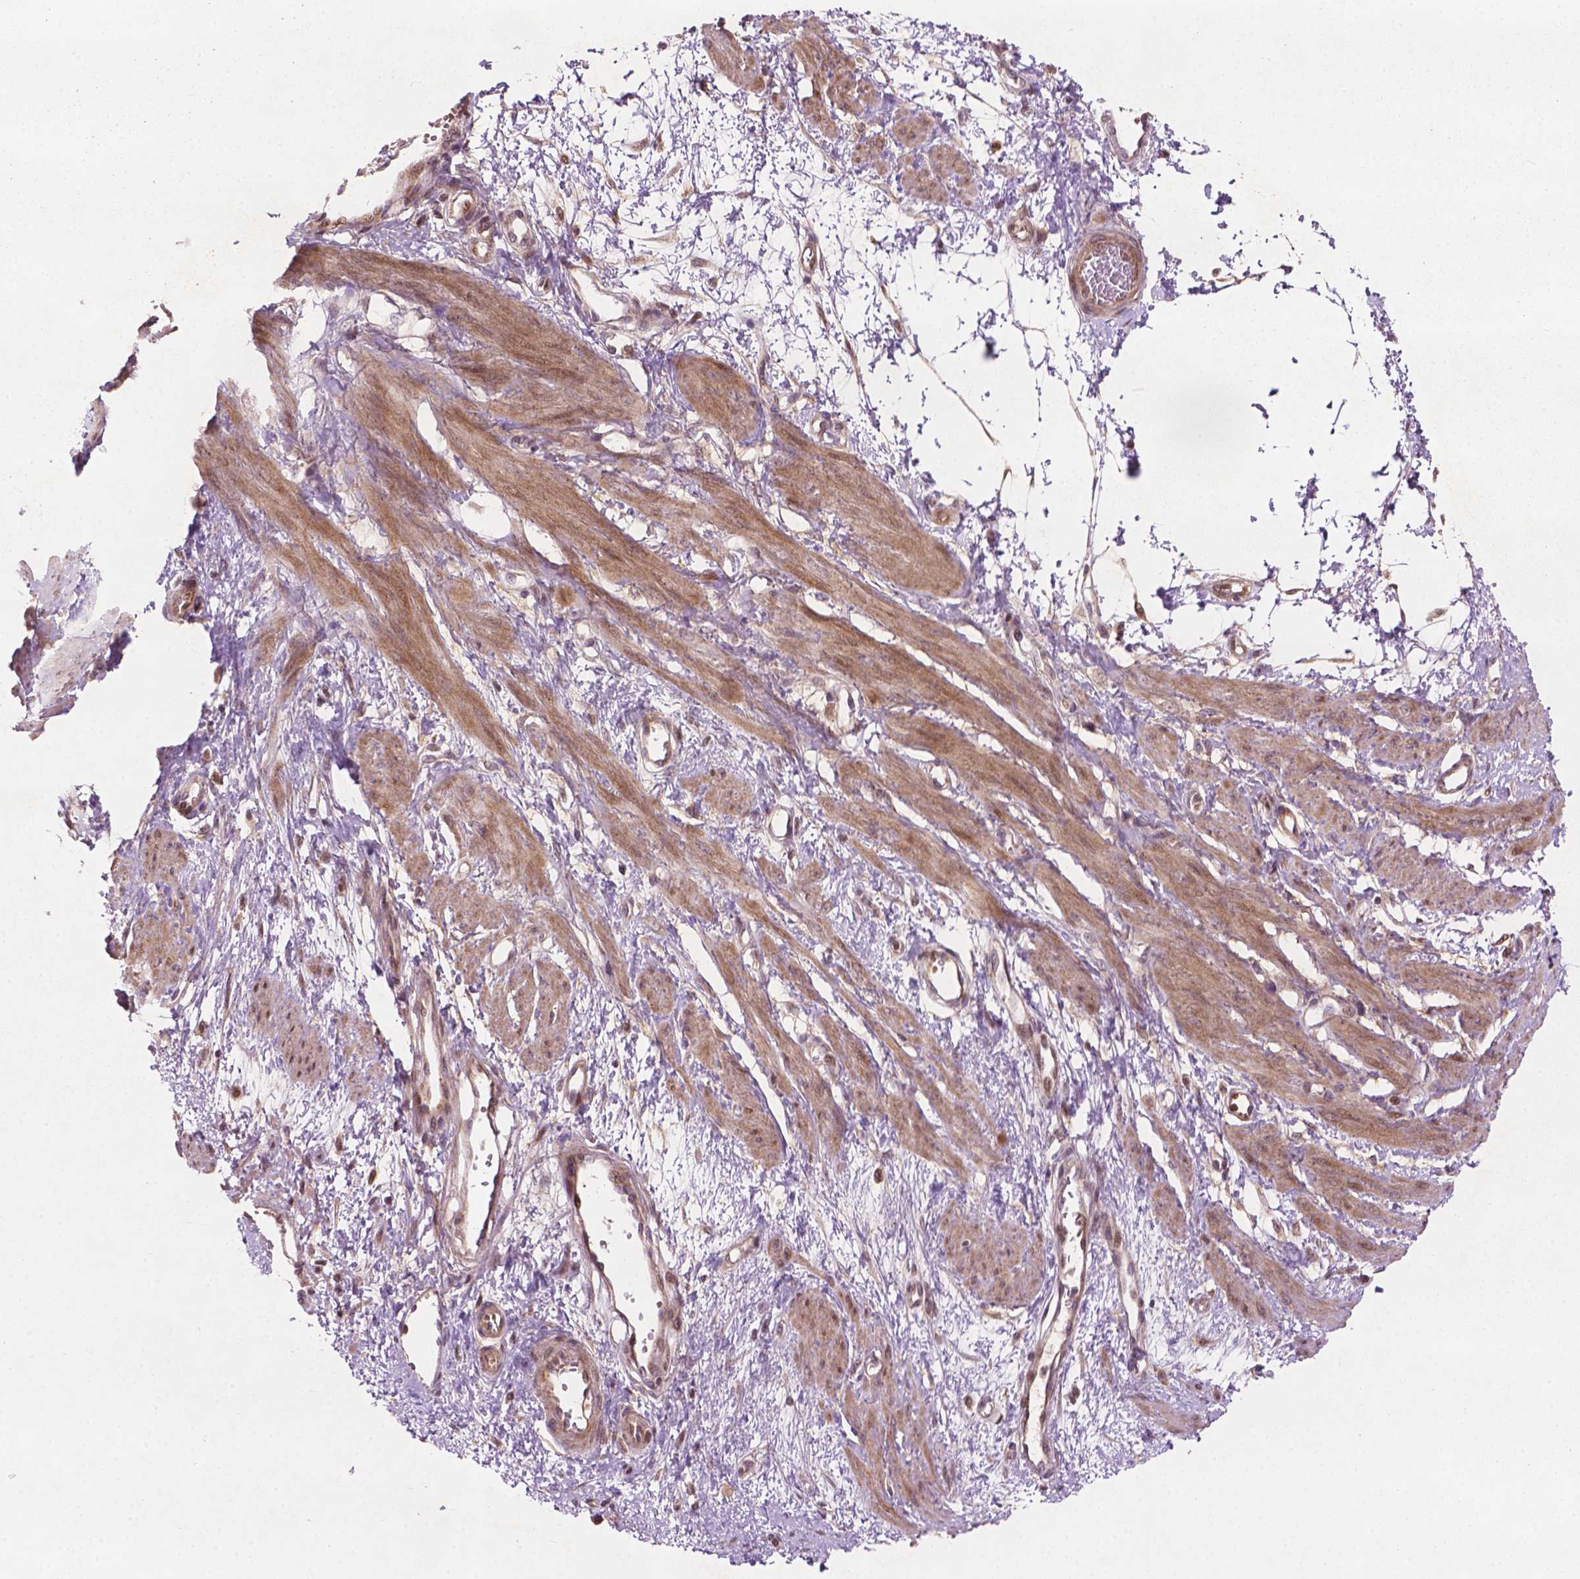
{"staining": {"intensity": "moderate", "quantity": ">75%", "location": "cytoplasmic/membranous,nuclear"}, "tissue": "smooth muscle", "cell_type": "Smooth muscle cells", "image_type": "normal", "snomed": [{"axis": "morphology", "description": "Normal tissue, NOS"}, {"axis": "topography", "description": "Smooth muscle"}, {"axis": "topography", "description": "Uterus"}], "caption": "Smooth muscle cells reveal medium levels of moderate cytoplasmic/membranous,nuclear positivity in about >75% of cells in unremarkable human smooth muscle. The protein of interest is shown in brown color, while the nuclei are stained blue.", "gene": "B3GALNT2", "patient": {"sex": "female", "age": 39}}